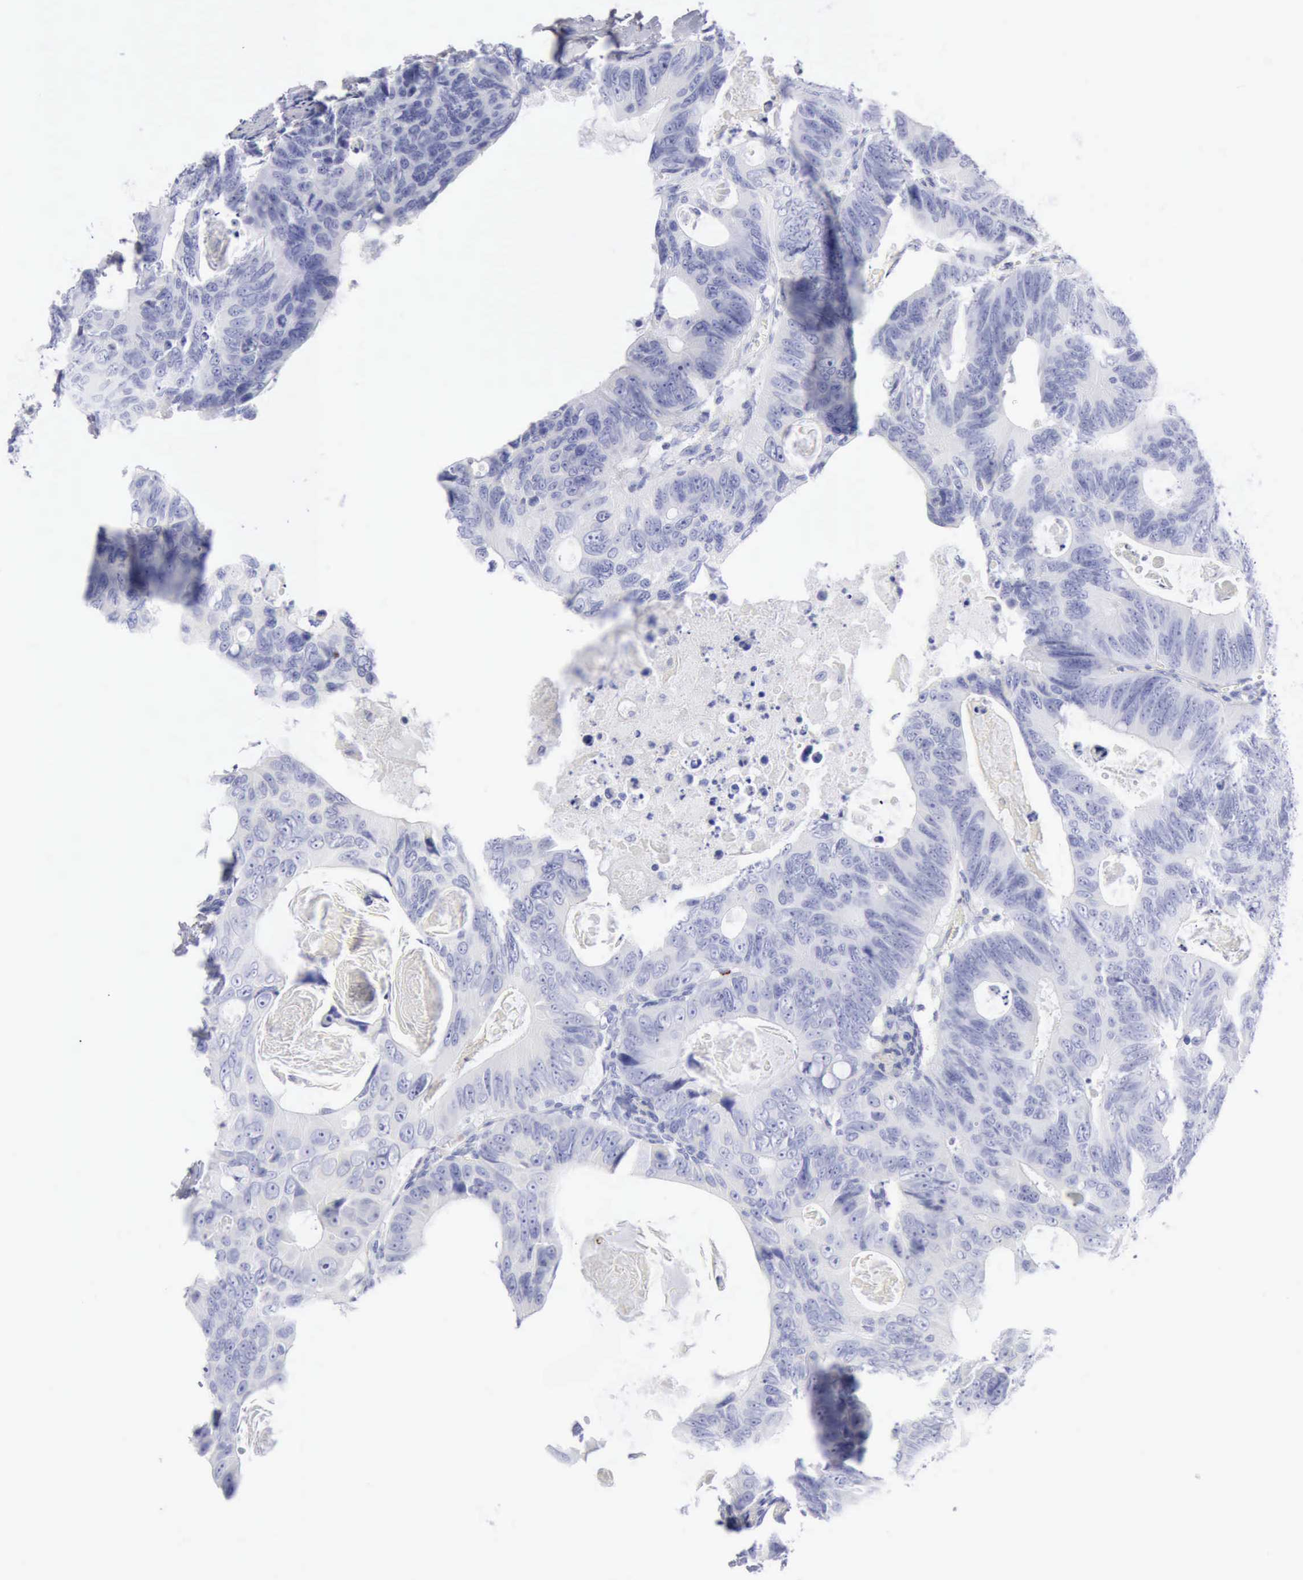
{"staining": {"intensity": "negative", "quantity": "none", "location": "none"}, "tissue": "colorectal cancer", "cell_type": "Tumor cells", "image_type": "cancer", "snomed": [{"axis": "morphology", "description": "Adenocarcinoma, NOS"}, {"axis": "topography", "description": "Colon"}], "caption": "DAB immunohistochemical staining of human colorectal cancer exhibits no significant expression in tumor cells.", "gene": "GZMB", "patient": {"sex": "female", "age": 55}}